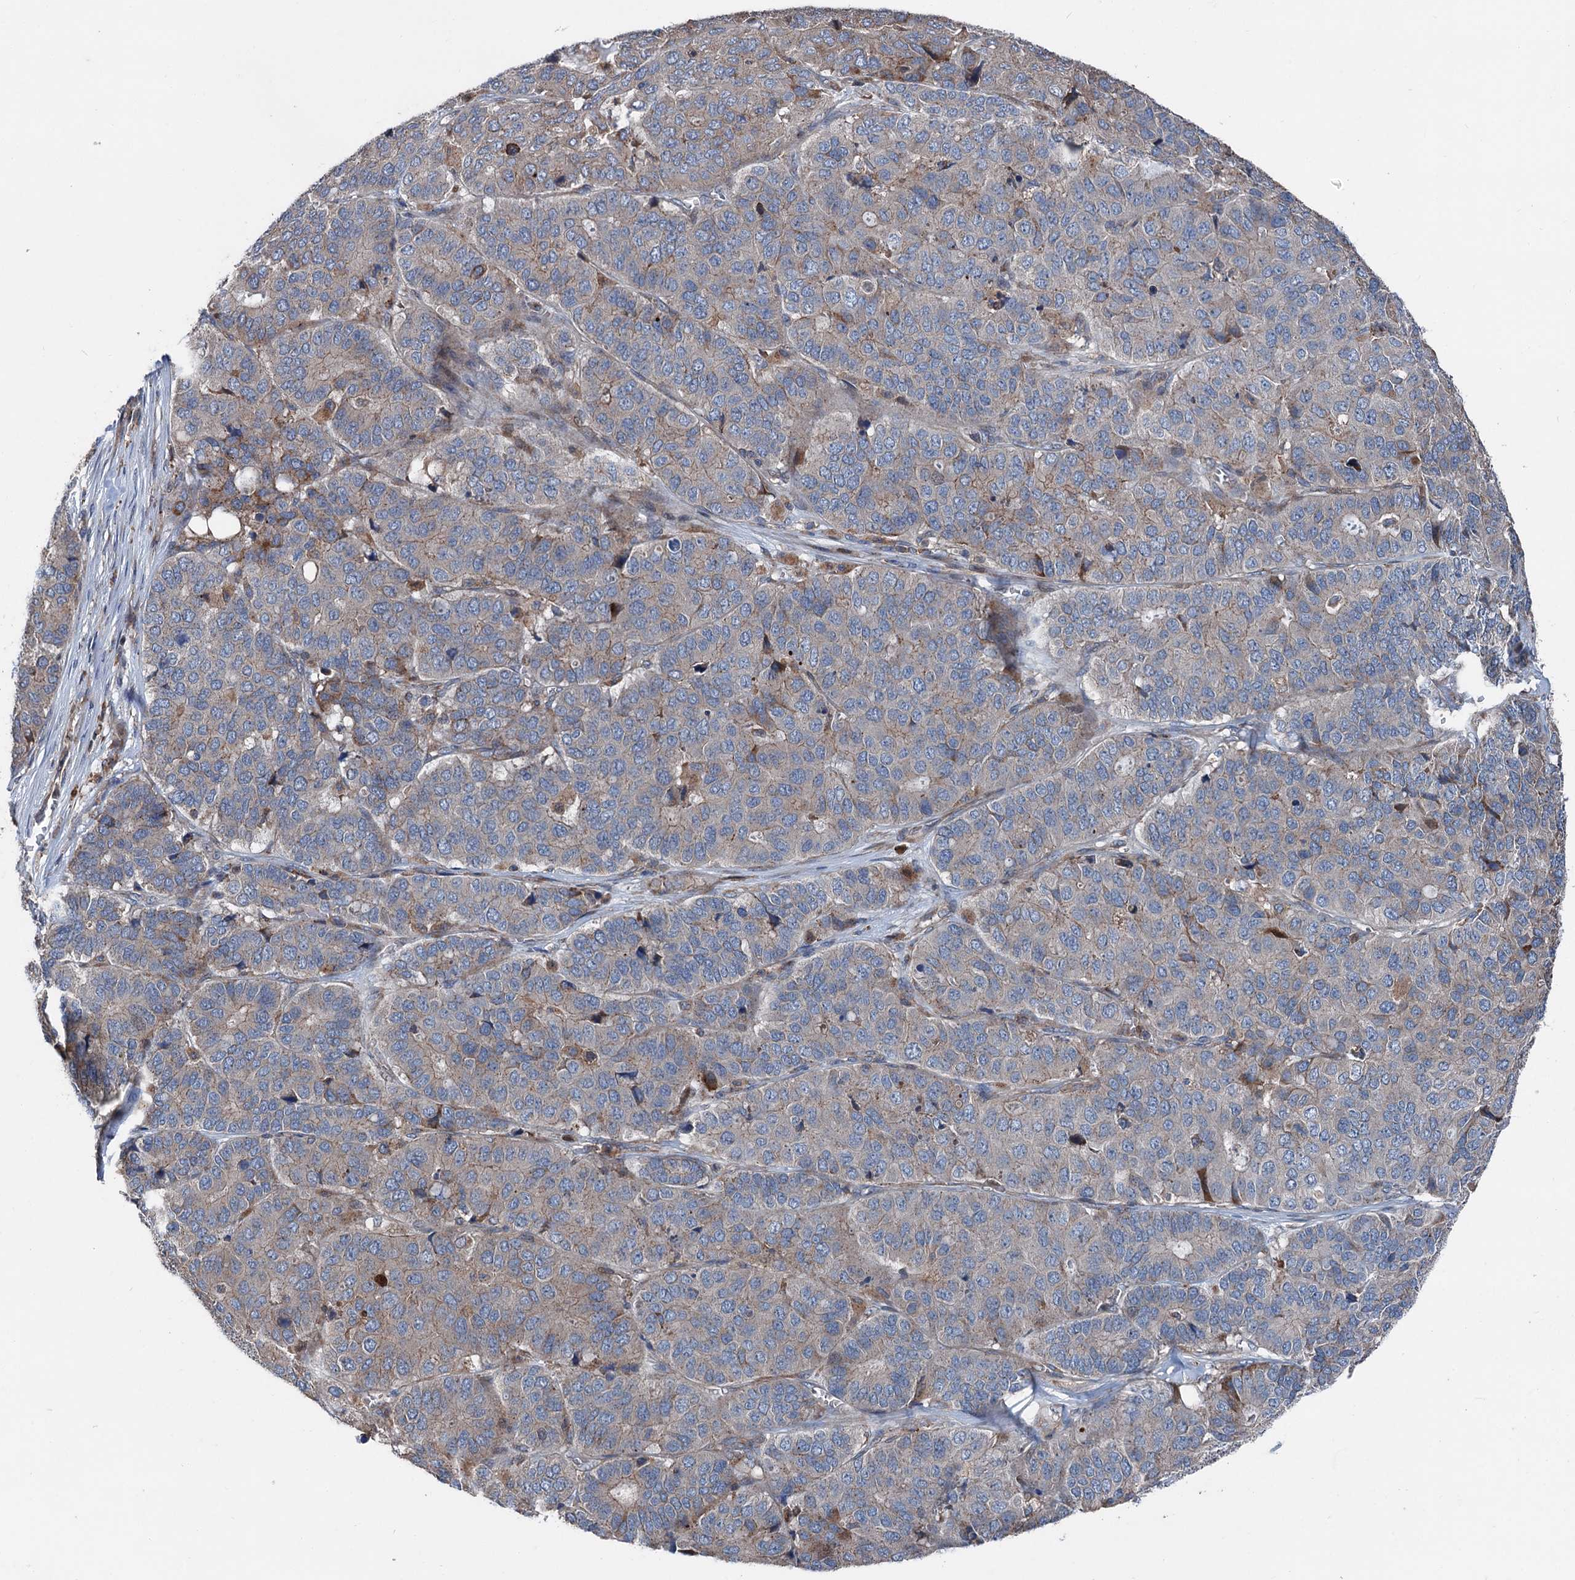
{"staining": {"intensity": "weak", "quantity": "25%-75%", "location": "cytoplasmic/membranous"}, "tissue": "pancreatic cancer", "cell_type": "Tumor cells", "image_type": "cancer", "snomed": [{"axis": "morphology", "description": "Adenocarcinoma, NOS"}, {"axis": "topography", "description": "Pancreas"}], "caption": "Weak cytoplasmic/membranous protein staining is identified in approximately 25%-75% of tumor cells in adenocarcinoma (pancreatic). Immunohistochemistry (ihc) stains the protein of interest in brown and the nuclei are stained blue.", "gene": "RUFY1", "patient": {"sex": "male", "age": 50}}